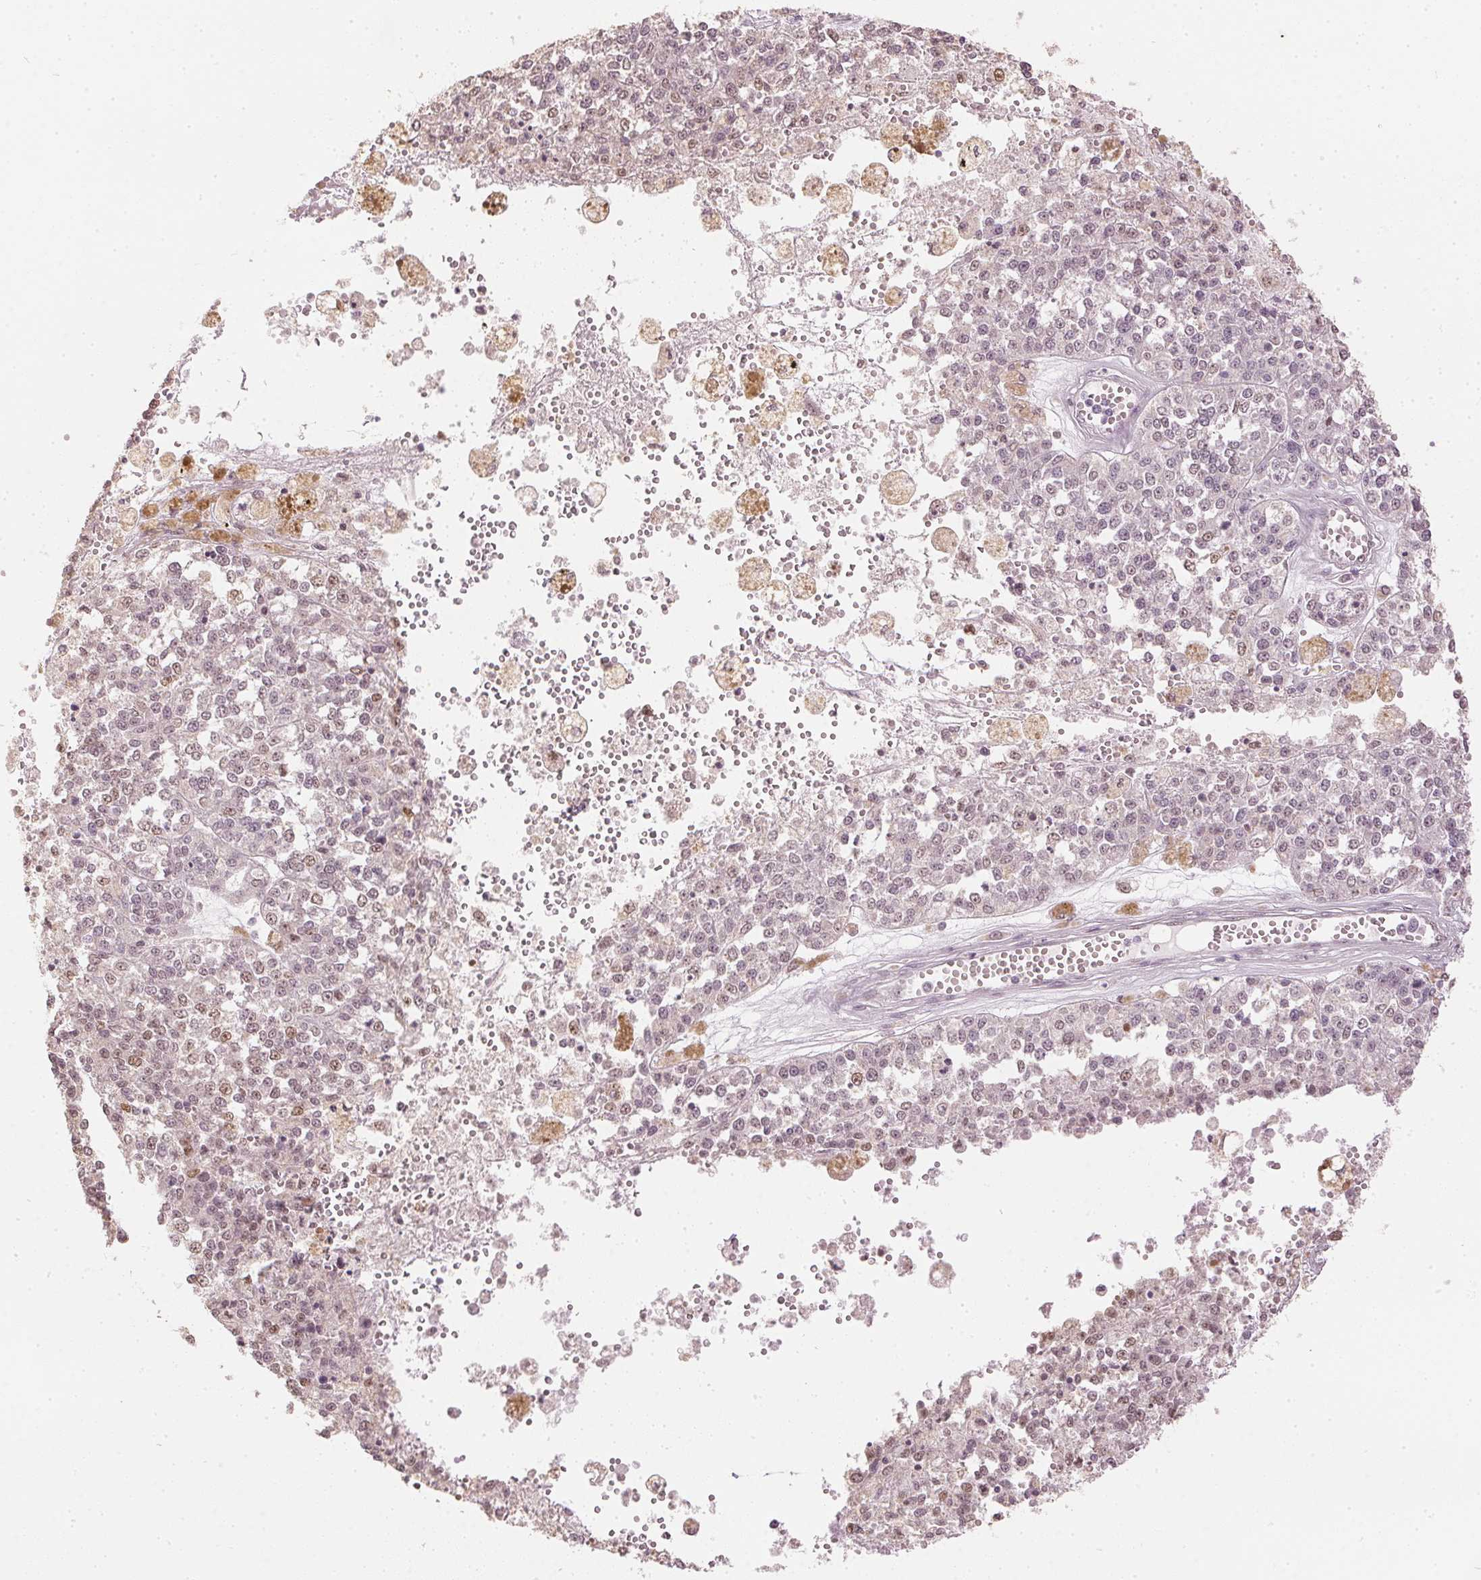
{"staining": {"intensity": "weak", "quantity": "<25%", "location": "nuclear"}, "tissue": "melanoma", "cell_type": "Tumor cells", "image_type": "cancer", "snomed": [{"axis": "morphology", "description": "Malignant melanoma, Metastatic site"}, {"axis": "topography", "description": "Lymph node"}], "caption": "A micrograph of malignant melanoma (metastatic site) stained for a protein exhibits no brown staining in tumor cells.", "gene": "SLC39A3", "patient": {"sex": "female", "age": 64}}